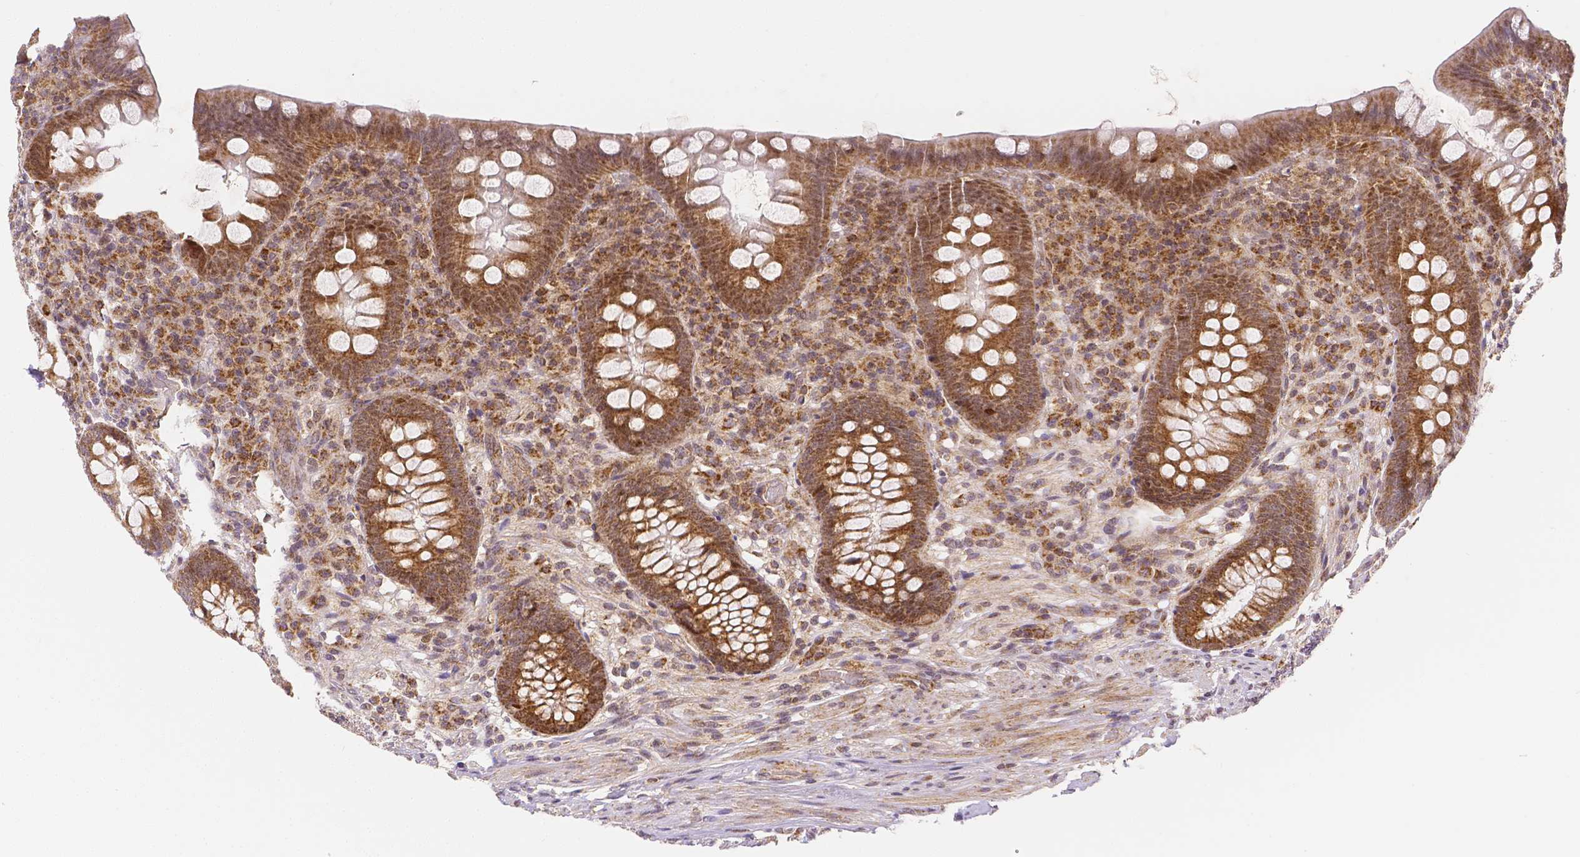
{"staining": {"intensity": "moderate", "quantity": ">75%", "location": "cytoplasmic/membranous,nuclear"}, "tissue": "appendix", "cell_type": "Glandular cells", "image_type": "normal", "snomed": [{"axis": "morphology", "description": "Normal tissue, NOS"}, {"axis": "topography", "description": "Appendix"}], "caption": "The image displays staining of unremarkable appendix, revealing moderate cytoplasmic/membranous,nuclear protein positivity (brown color) within glandular cells. (Brightfield microscopy of DAB IHC at high magnification).", "gene": "RHOT1", "patient": {"sex": "male", "age": 71}}